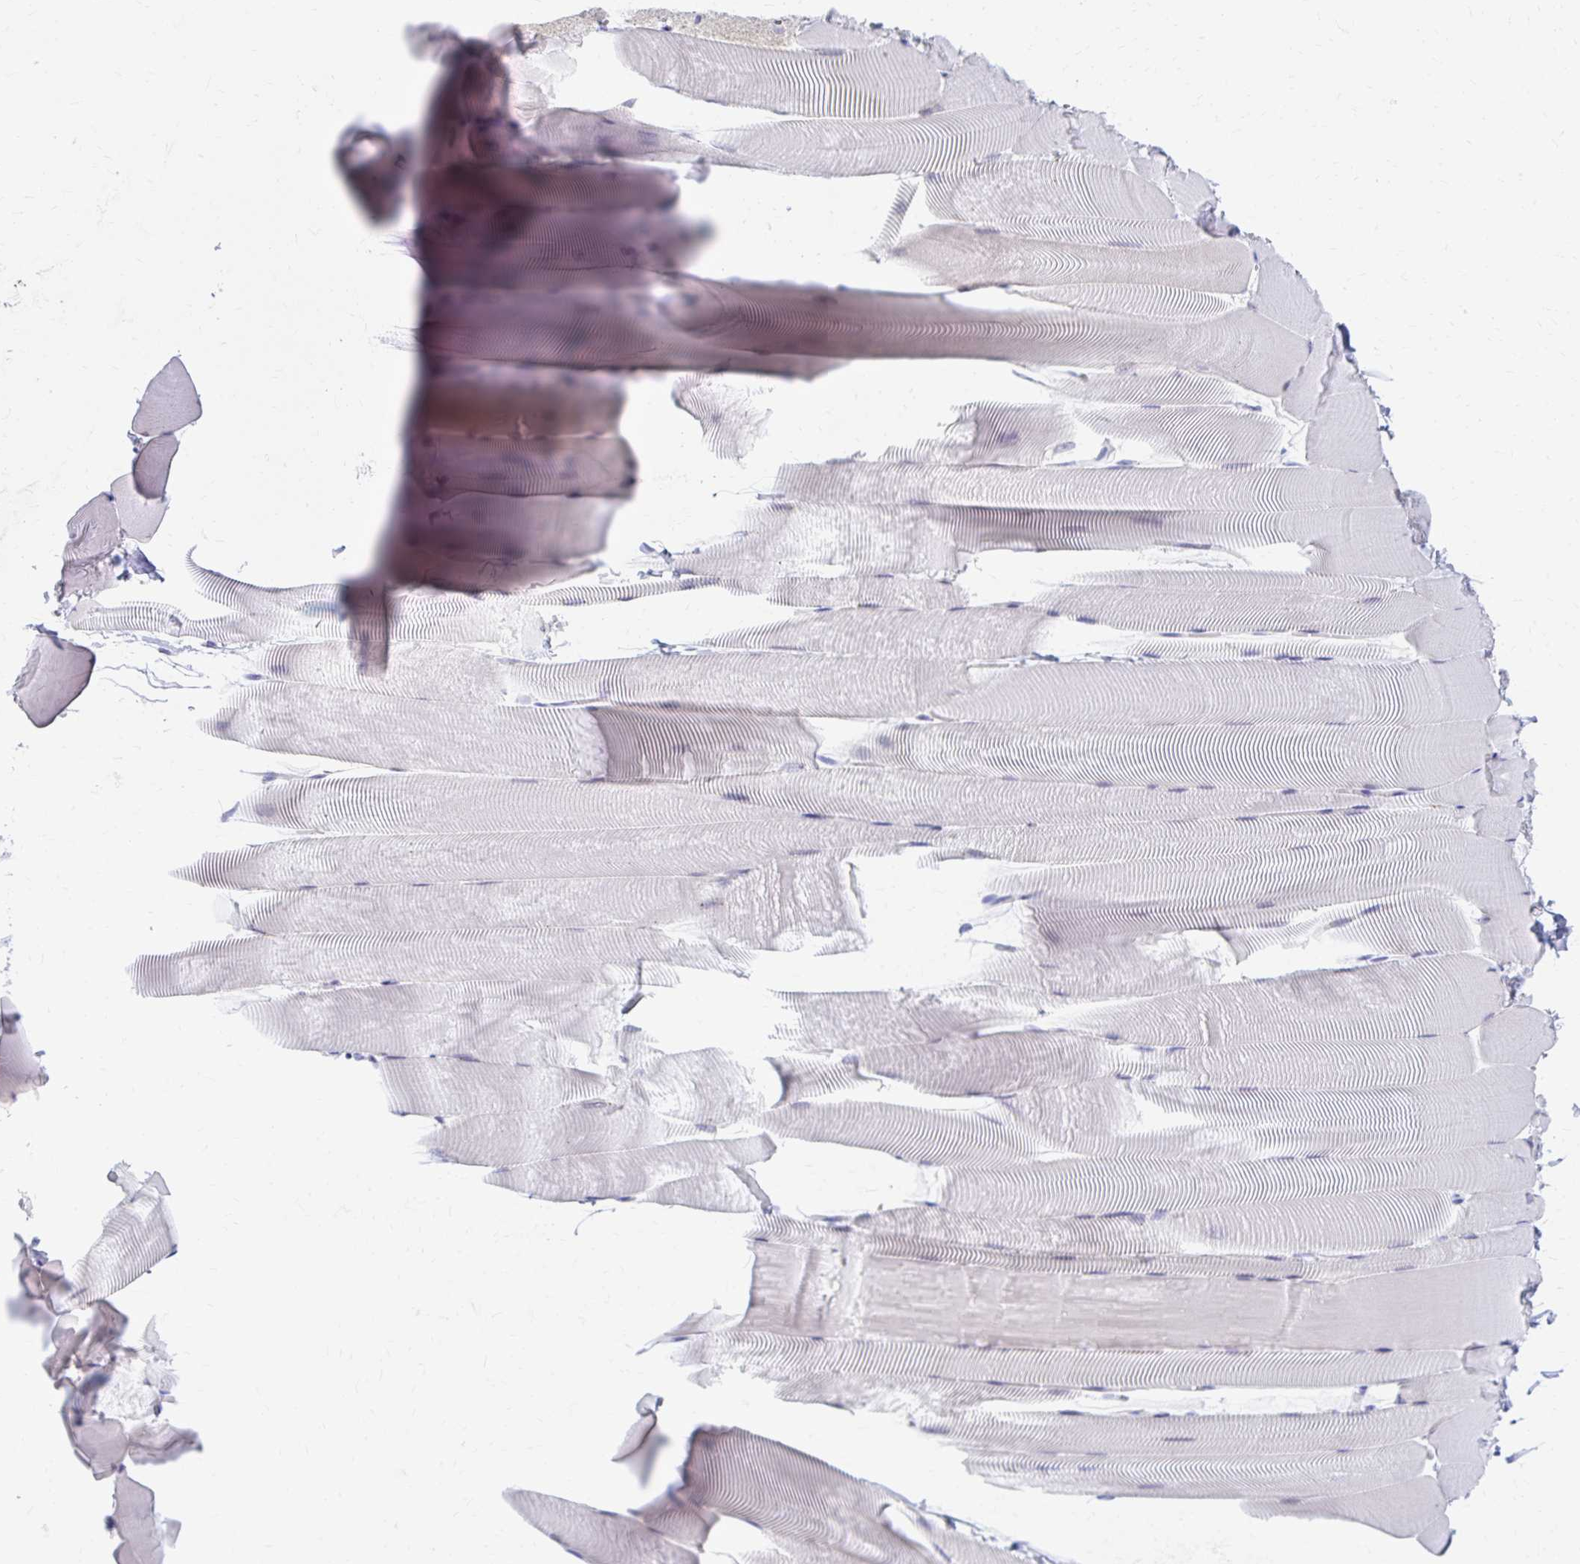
{"staining": {"intensity": "negative", "quantity": "none", "location": "none"}, "tissue": "skeletal muscle", "cell_type": "Myocytes", "image_type": "normal", "snomed": [{"axis": "morphology", "description": "Normal tissue, NOS"}, {"axis": "topography", "description": "Skeletal muscle"}], "caption": "Myocytes are negative for brown protein staining in unremarkable skeletal muscle.", "gene": "RADIL", "patient": {"sex": "male", "age": 25}}